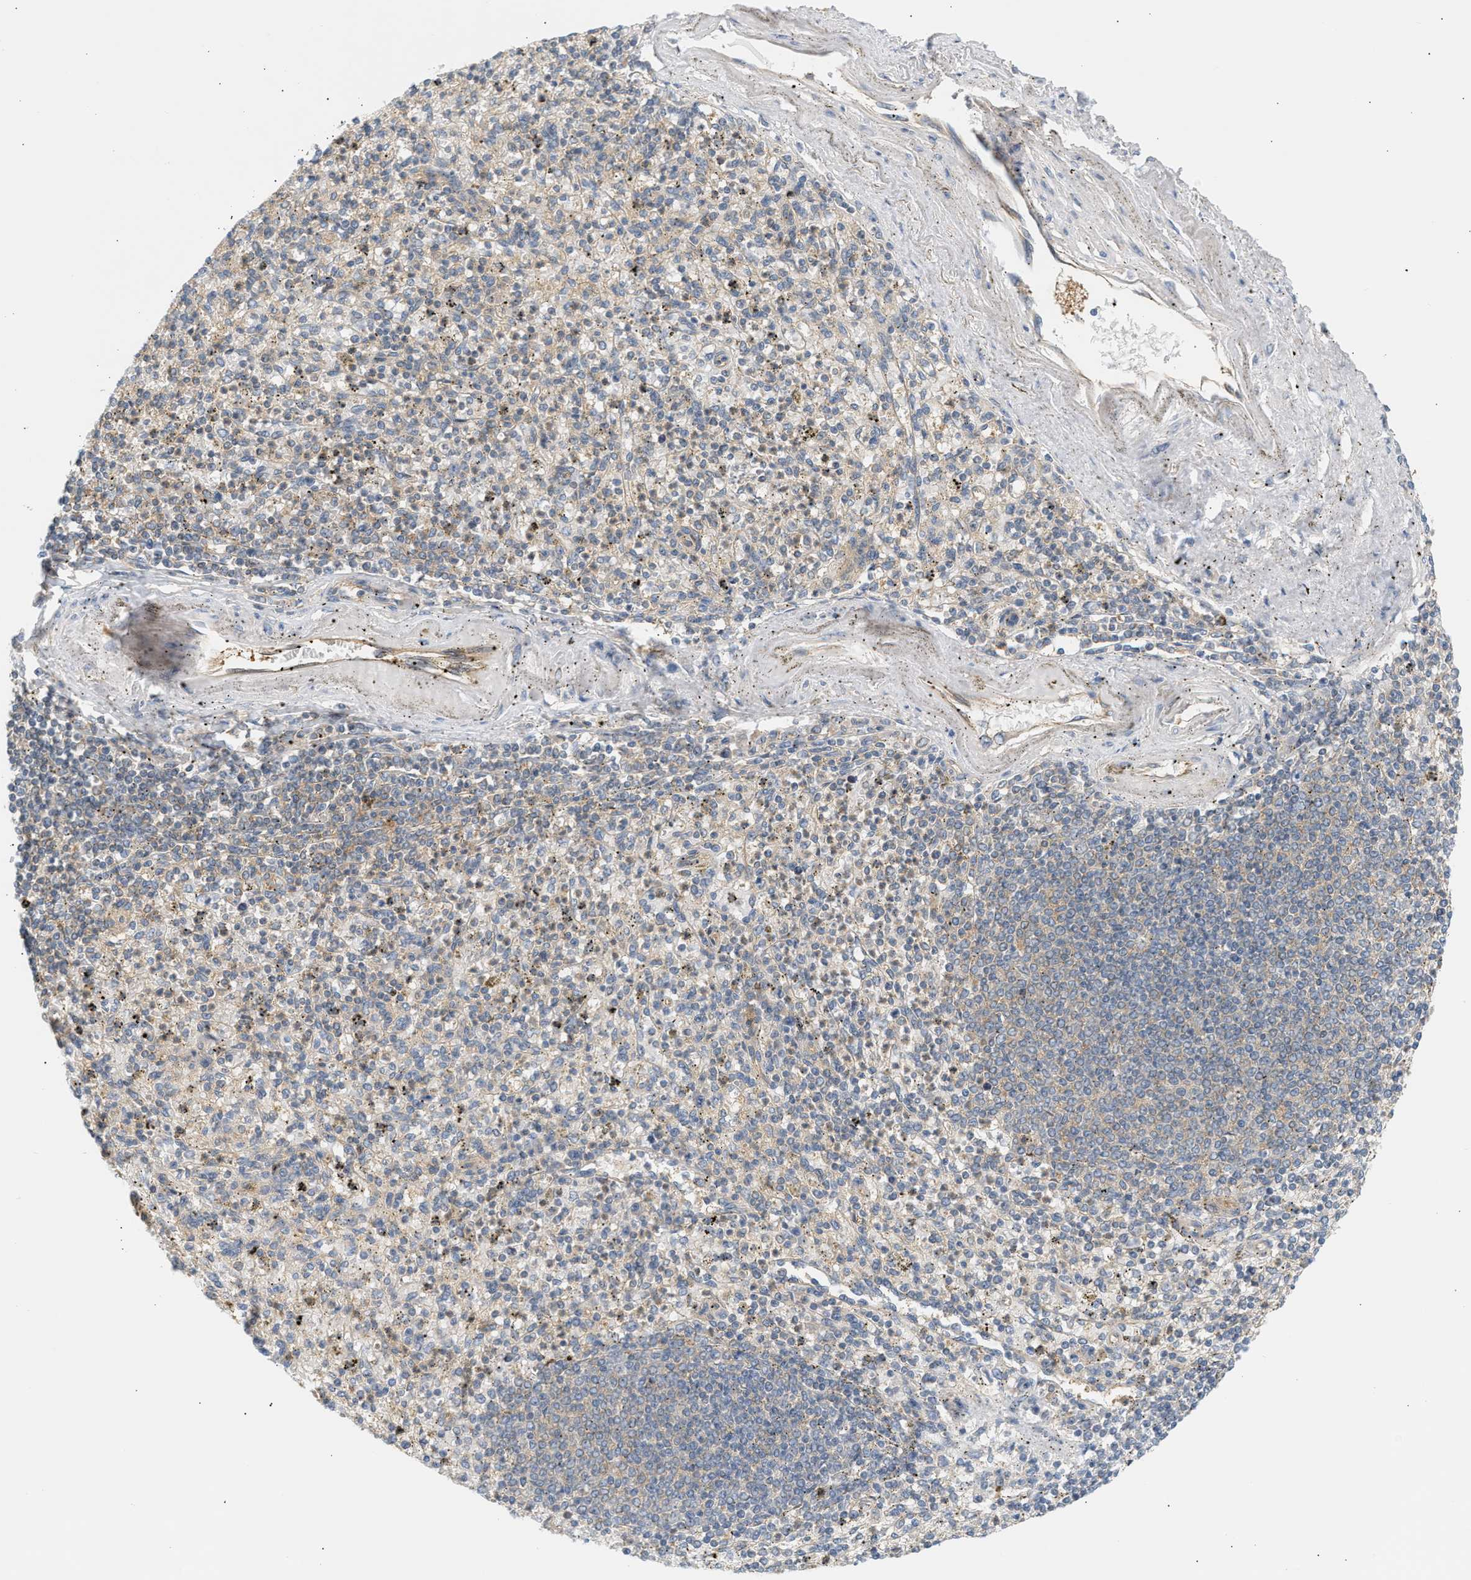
{"staining": {"intensity": "moderate", "quantity": "25%-75%", "location": "cytoplasmic/membranous"}, "tissue": "spleen", "cell_type": "Cells in red pulp", "image_type": "normal", "snomed": [{"axis": "morphology", "description": "Normal tissue, NOS"}, {"axis": "topography", "description": "Spleen"}], "caption": "DAB (3,3'-diaminobenzidine) immunohistochemical staining of unremarkable spleen shows moderate cytoplasmic/membranous protein staining in about 25%-75% of cells in red pulp. (Brightfield microscopy of DAB IHC at high magnification).", "gene": "PAFAH1B1", "patient": {"sex": "male", "age": 72}}